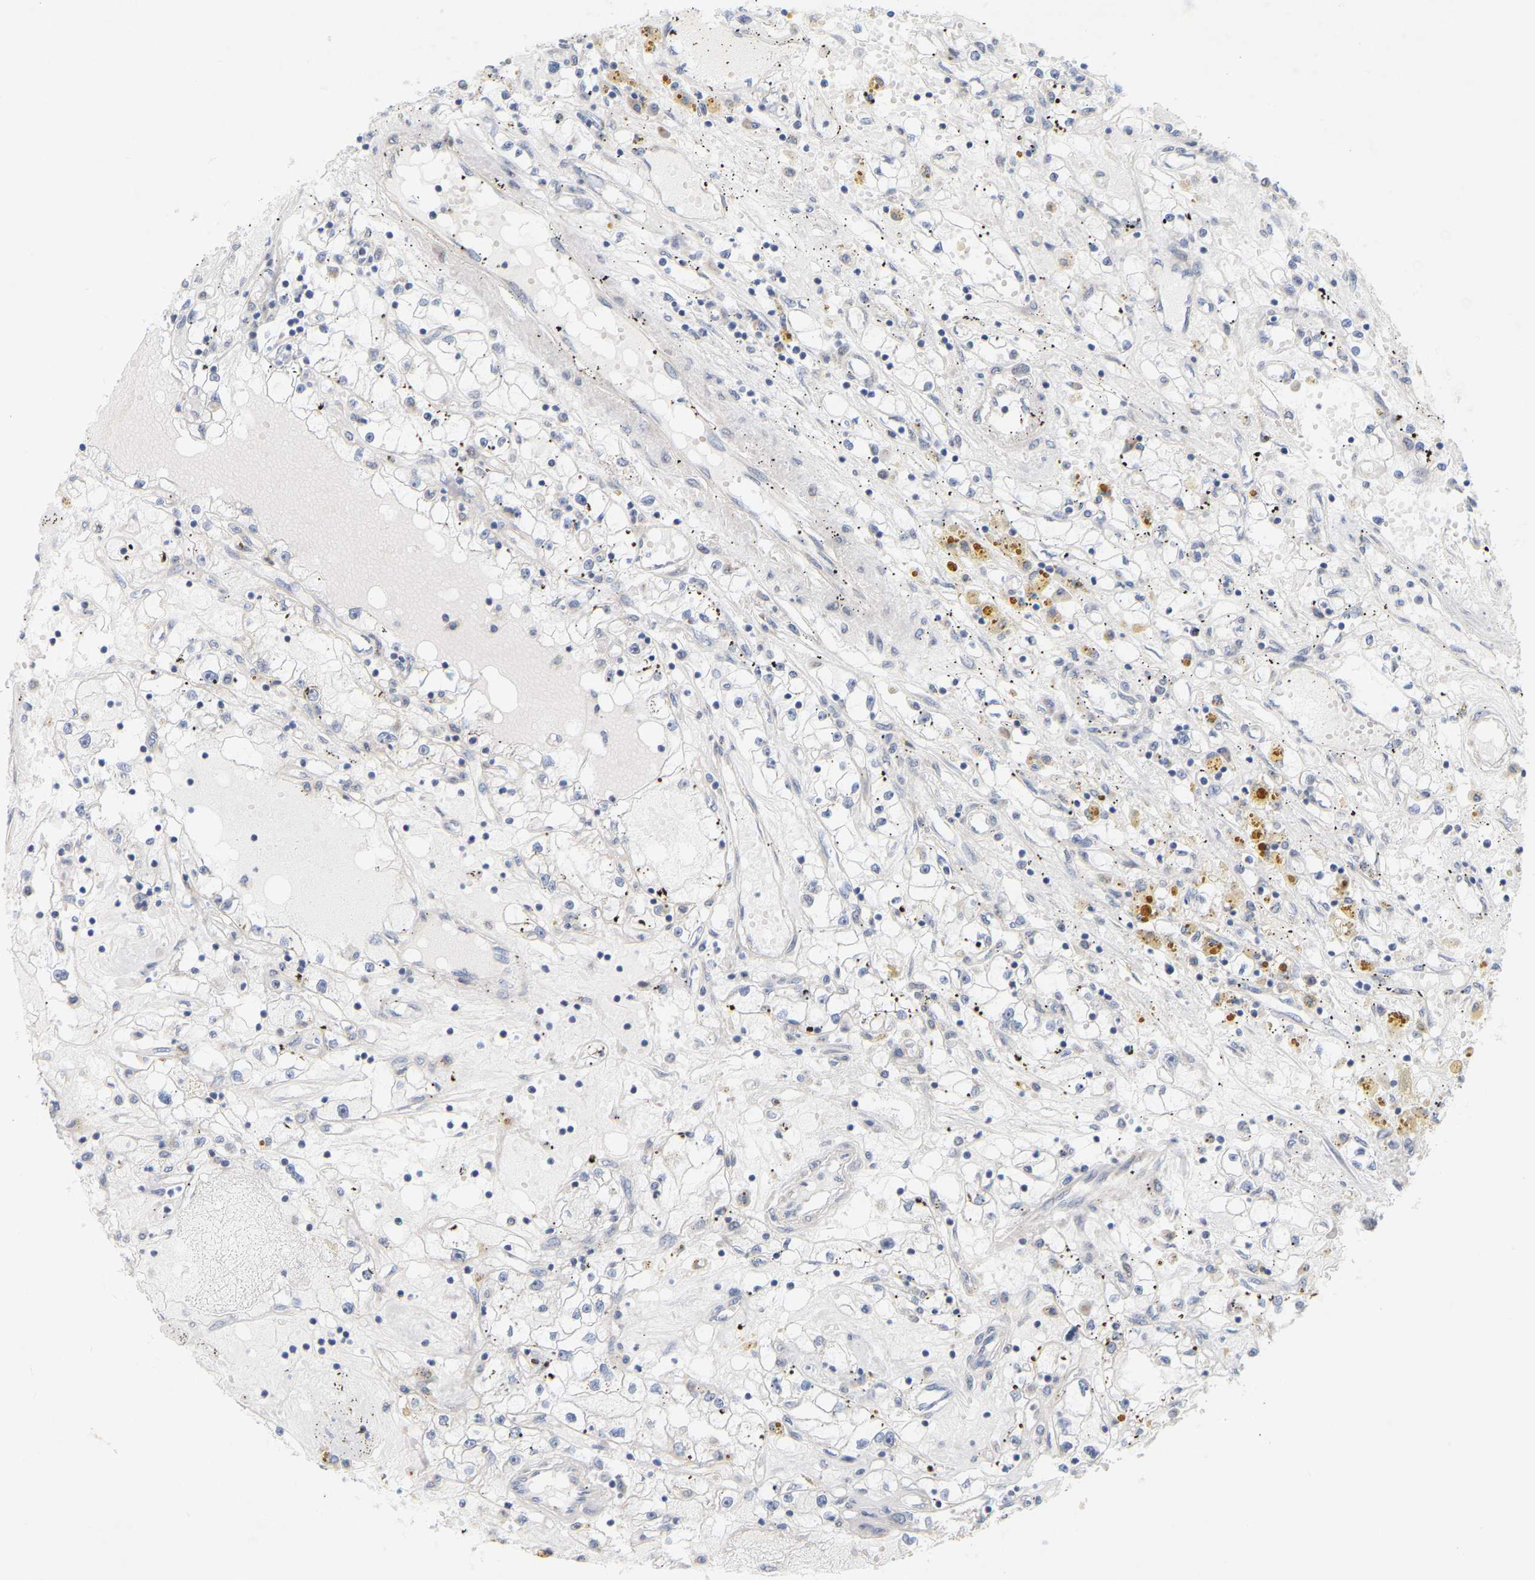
{"staining": {"intensity": "negative", "quantity": "none", "location": "none"}, "tissue": "renal cancer", "cell_type": "Tumor cells", "image_type": "cancer", "snomed": [{"axis": "morphology", "description": "Adenocarcinoma, NOS"}, {"axis": "topography", "description": "Kidney"}], "caption": "The histopathology image exhibits no staining of tumor cells in renal cancer.", "gene": "MINDY4", "patient": {"sex": "male", "age": 56}}